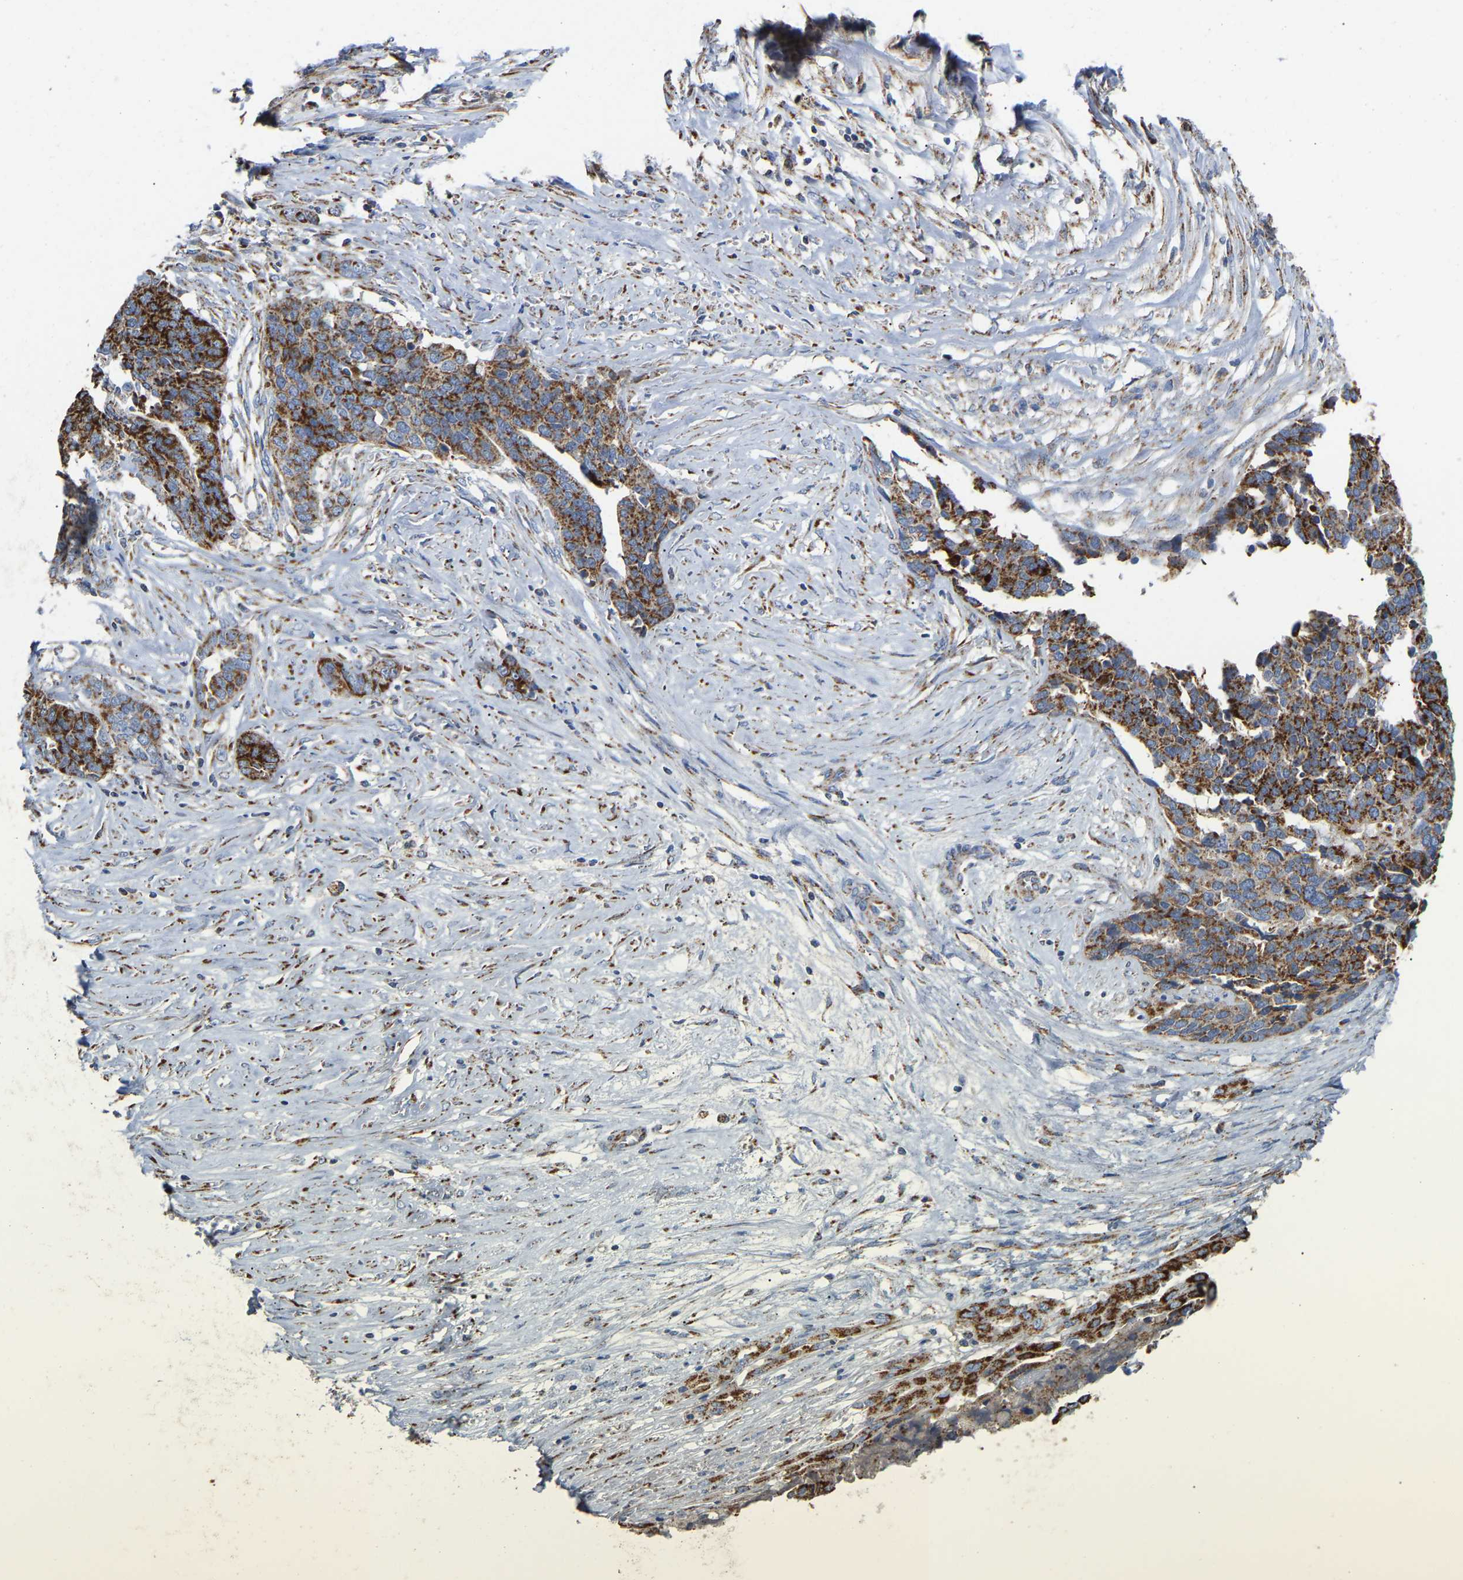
{"staining": {"intensity": "strong", "quantity": "25%-75%", "location": "cytoplasmic/membranous"}, "tissue": "ovarian cancer", "cell_type": "Tumor cells", "image_type": "cancer", "snomed": [{"axis": "morphology", "description": "Cystadenocarcinoma, serous, NOS"}, {"axis": "topography", "description": "Ovary"}], "caption": "A brown stain highlights strong cytoplasmic/membranous positivity of a protein in human ovarian cancer tumor cells. (Brightfield microscopy of DAB IHC at high magnification).", "gene": "HIBADH", "patient": {"sex": "female", "age": 44}}